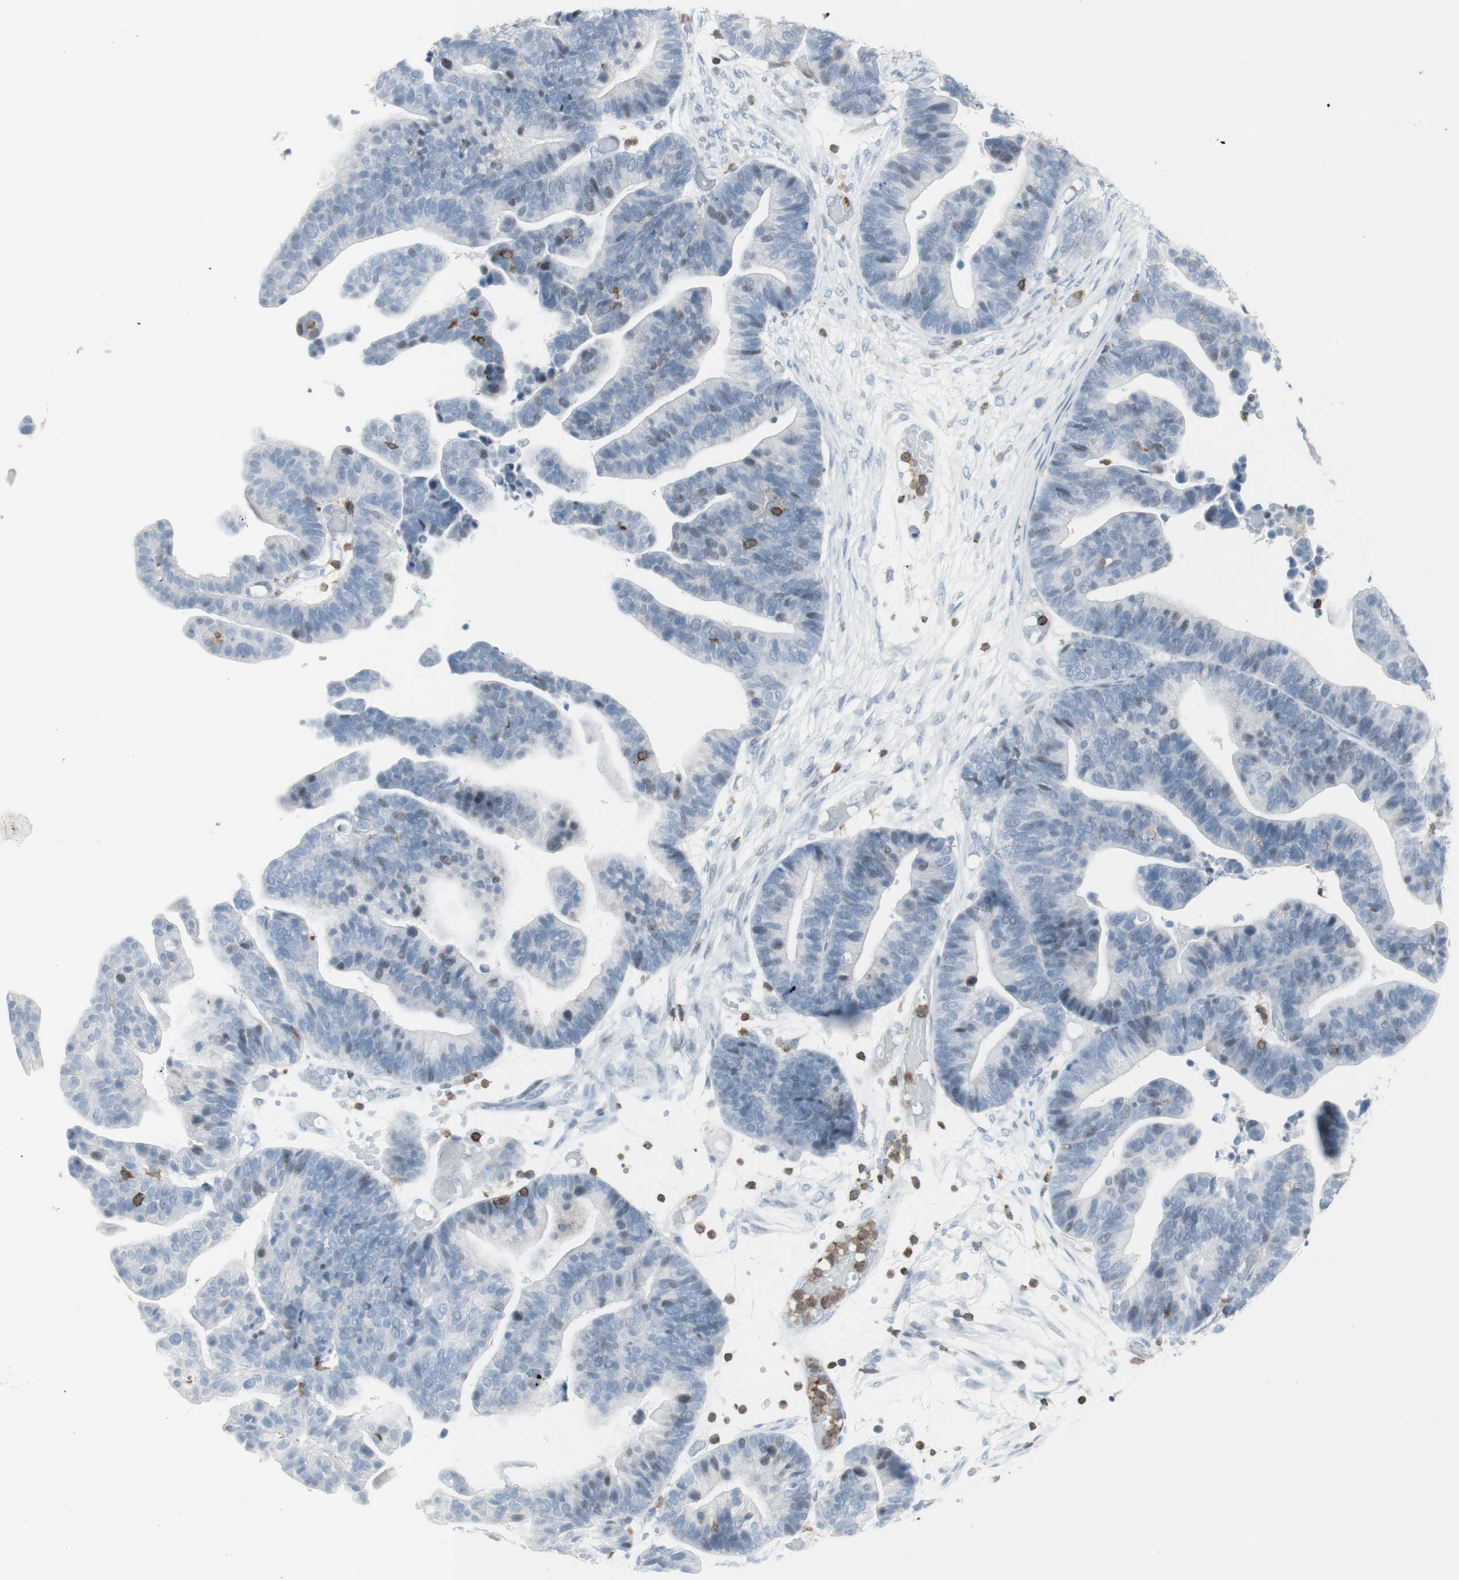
{"staining": {"intensity": "weak", "quantity": "<25%", "location": "cytoplasmic/membranous"}, "tissue": "ovarian cancer", "cell_type": "Tumor cells", "image_type": "cancer", "snomed": [{"axis": "morphology", "description": "Cystadenocarcinoma, serous, NOS"}, {"axis": "topography", "description": "Ovary"}], "caption": "Immunohistochemistry (IHC) image of human ovarian serous cystadenocarcinoma stained for a protein (brown), which reveals no expression in tumor cells.", "gene": "NRG1", "patient": {"sex": "female", "age": 56}}